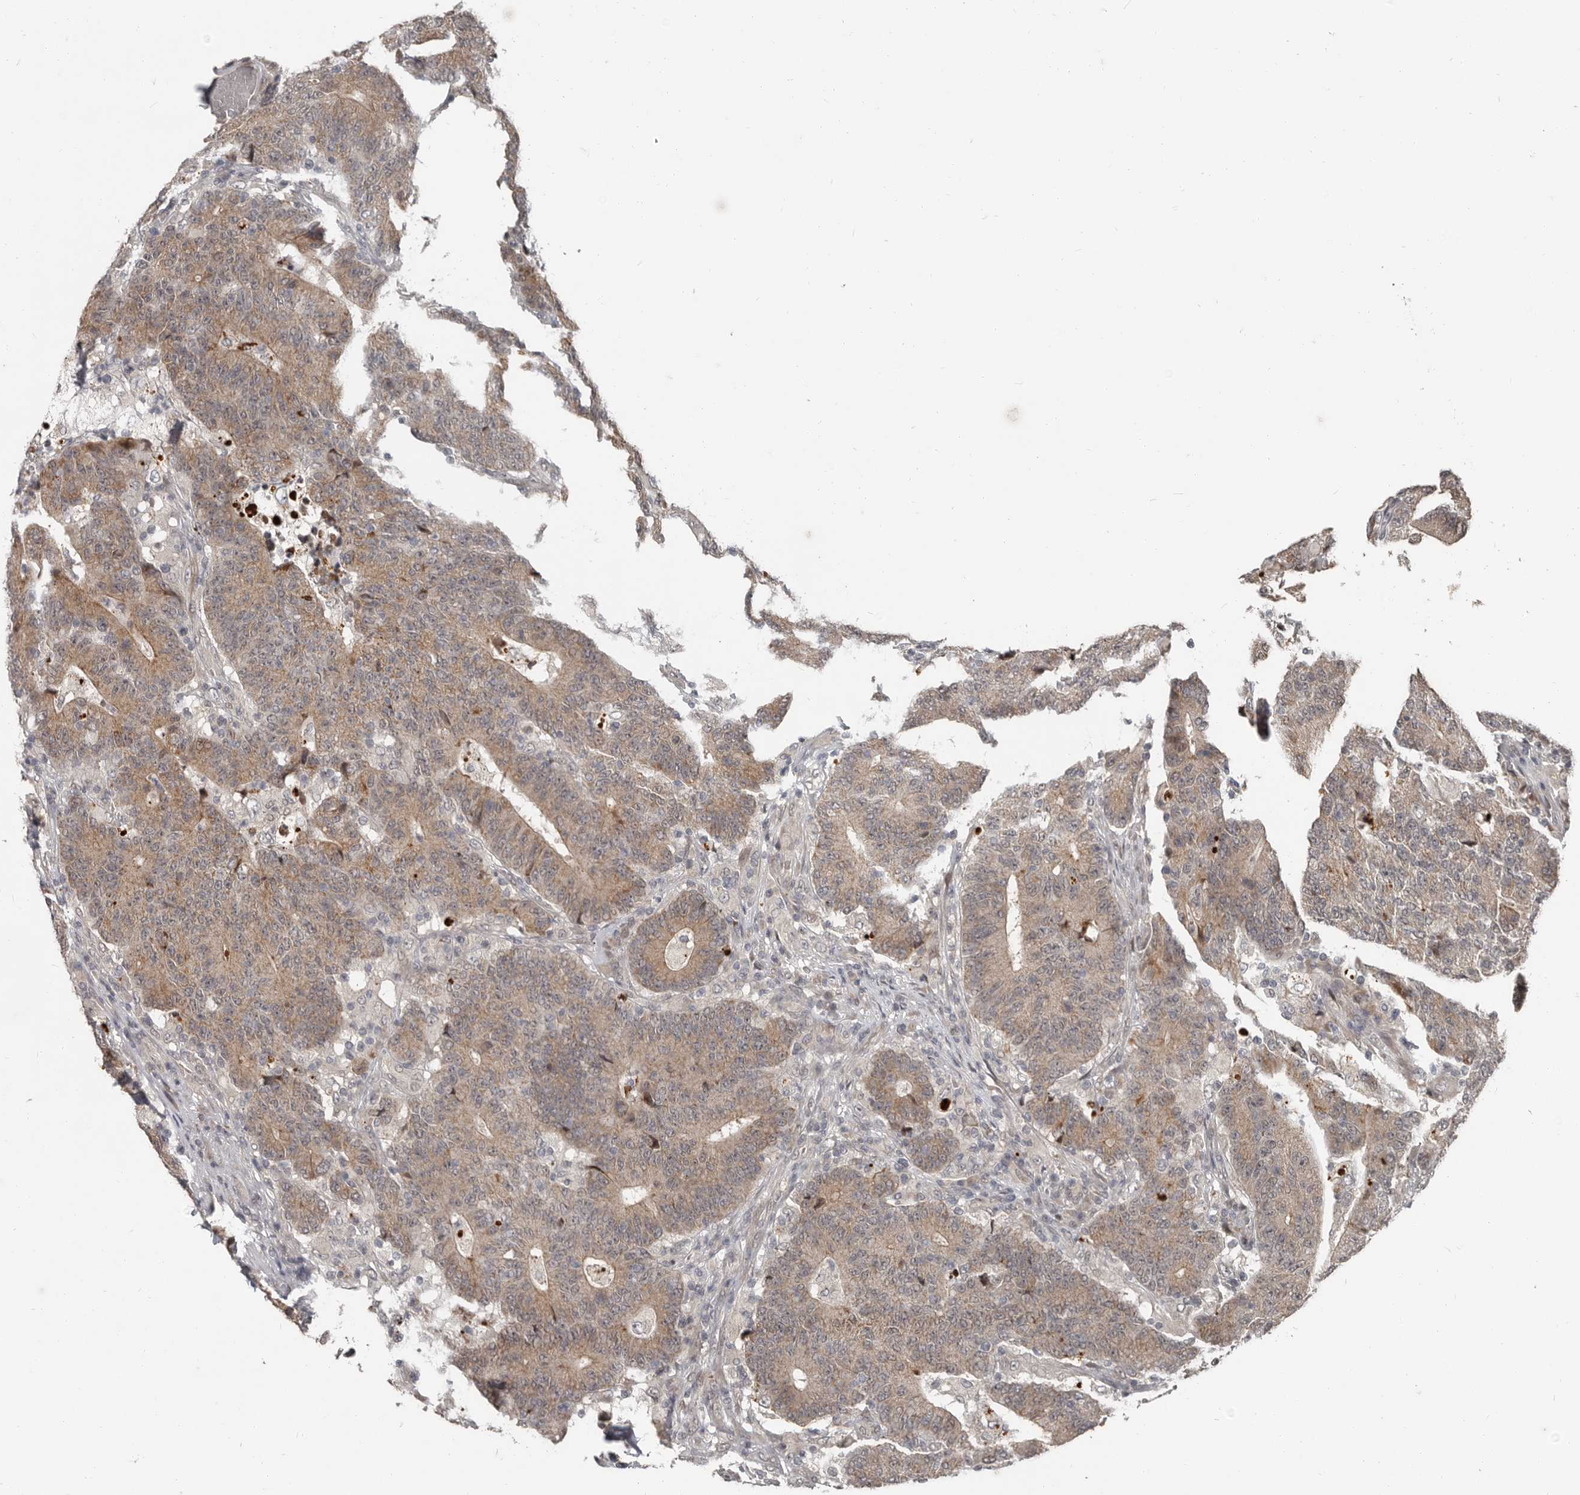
{"staining": {"intensity": "weak", "quantity": ">75%", "location": "cytoplasmic/membranous"}, "tissue": "colorectal cancer", "cell_type": "Tumor cells", "image_type": "cancer", "snomed": [{"axis": "morphology", "description": "Normal tissue, NOS"}, {"axis": "morphology", "description": "Adenocarcinoma, NOS"}, {"axis": "topography", "description": "Colon"}], "caption": "Immunohistochemical staining of colorectal adenocarcinoma displays low levels of weak cytoplasmic/membranous staining in about >75% of tumor cells.", "gene": "APOL6", "patient": {"sex": "female", "age": 75}}